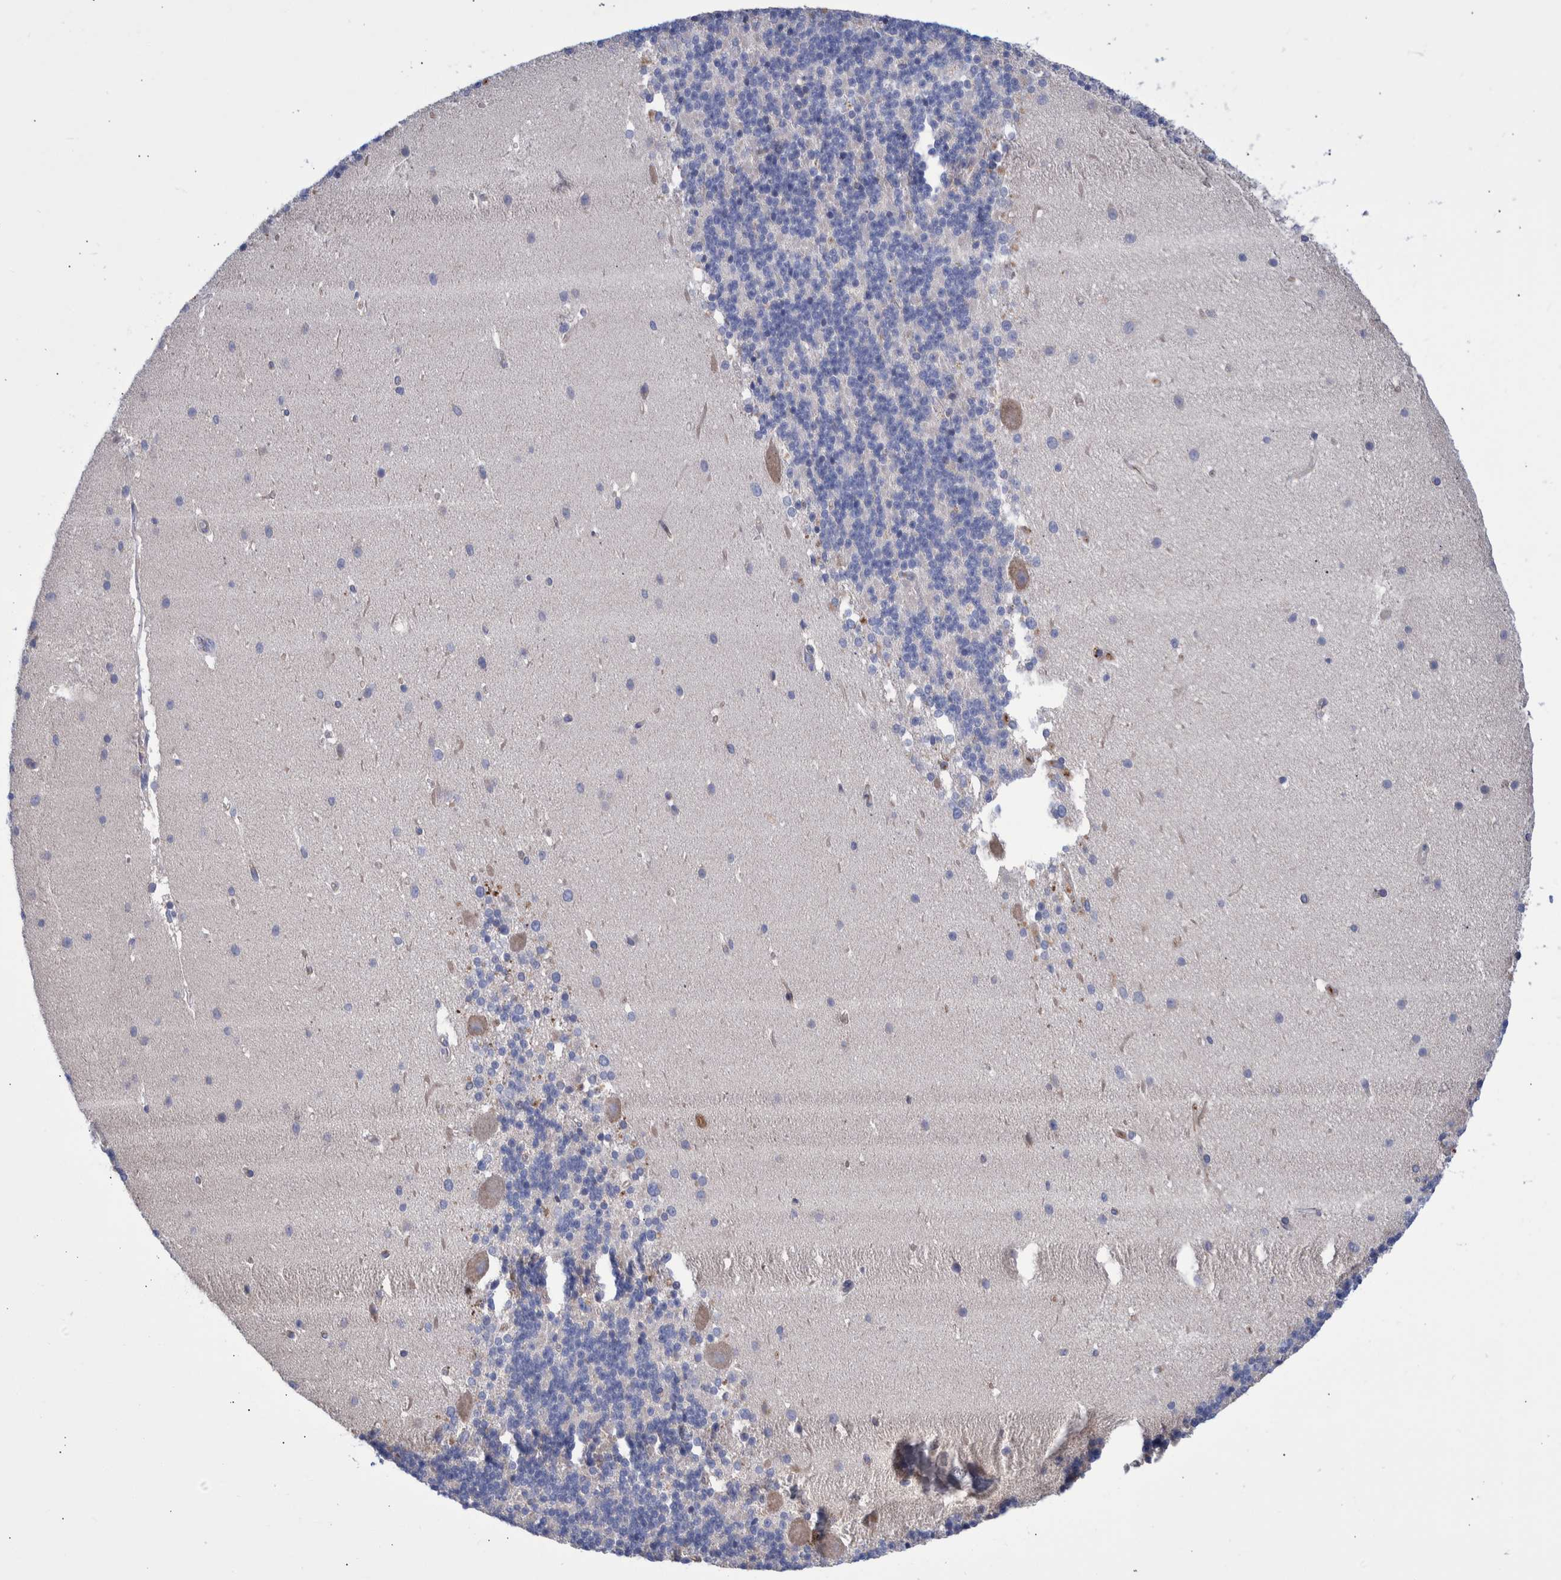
{"staining": {"intensity": "negative", "quantity": "none", "location": "none"}, "tissue": "cerebellum", "cell_type": "Cells in granular layer", "image_type": "normal", "snomed": [{"axis": "morphology", "description": "Normal tissue, NOS"}, {"axis": "topography", "description": "Cerebellum"}], "caption": "High magnification brightfield microscopy of normal cerebellum stained with DAB (3,3'-diaminobenzidine) (brown) and counterstained with hematoxylin (blue): cells in granular layer show no significant positivity.", "gene": "DLL4", "patient": {"sex": "female", "age": 19}}